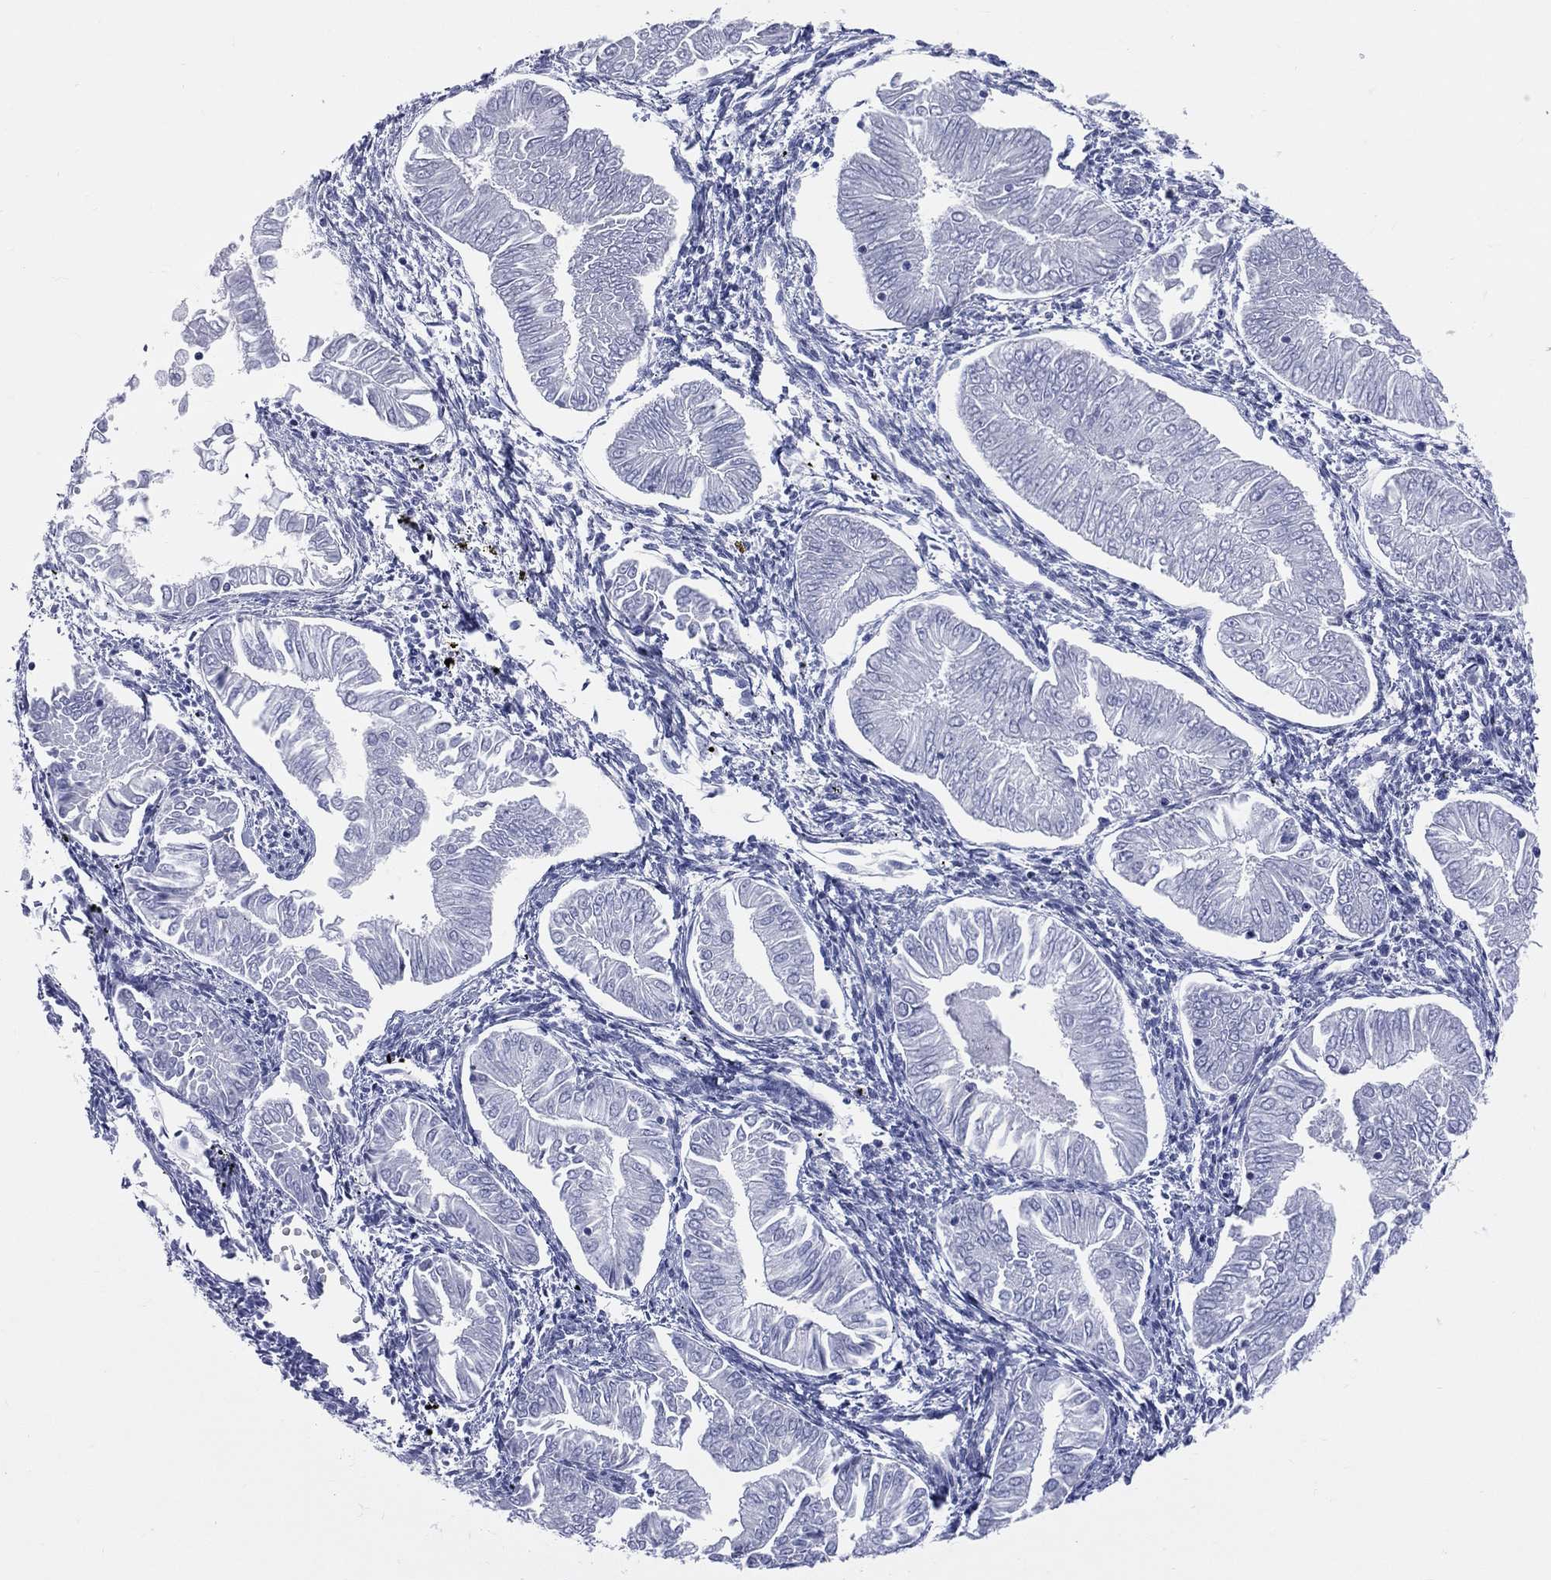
{"staining": {"intensity": "negative", "quantity": "none", "location": "none"}, "tissue": "endometrial cancer", "cell_type": "Tumor cells", "image_type": "cancer", "snomed": [{"axis": "morphology", "description": "Adenocarcinoma, NOS"}, {"axis": "topography", "description": "Endometrium"}], "caption": "This is a histopathology image of IHC staining of endometrial adenocarcinoma, which shows no expression in tumor cells.", "gene": "CYLC1", "patient": {"sex": "female", "age": 53}}